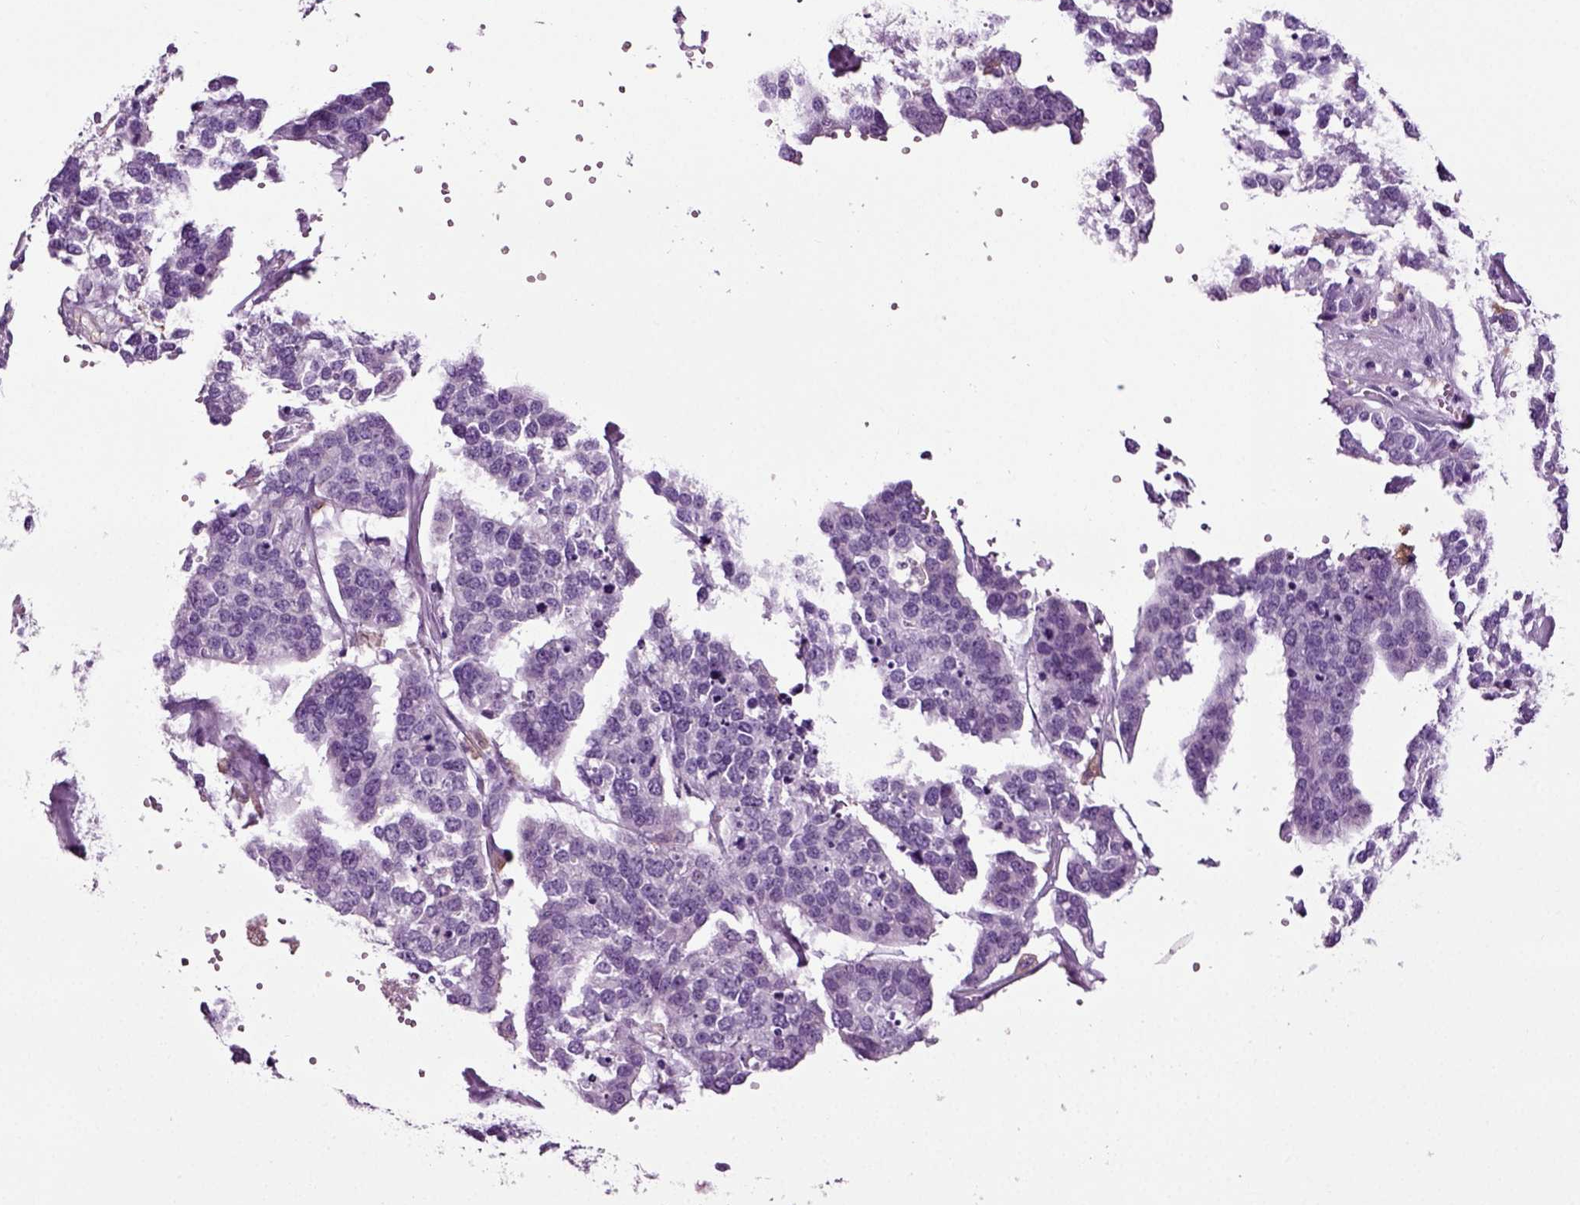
{"staining": {"intensity": "negative", "quantity": "none", "location": "none"}, "tissue": "ovarian cancer", "cell_type": "Tumor cells", "image_type": "cancer", "snomed": [{"axis": "morphology", "description": "Carcinoma, endometroid"}, {"axis": "topography", "description": "Ovary"}], "caption": "Immunohistochemistry of human endometroid carcinoma (ovarian) demonstrates no positivity in tumor cells.", "gene": "DNAH10", "patient": {"sex": "female", "age": 65}}